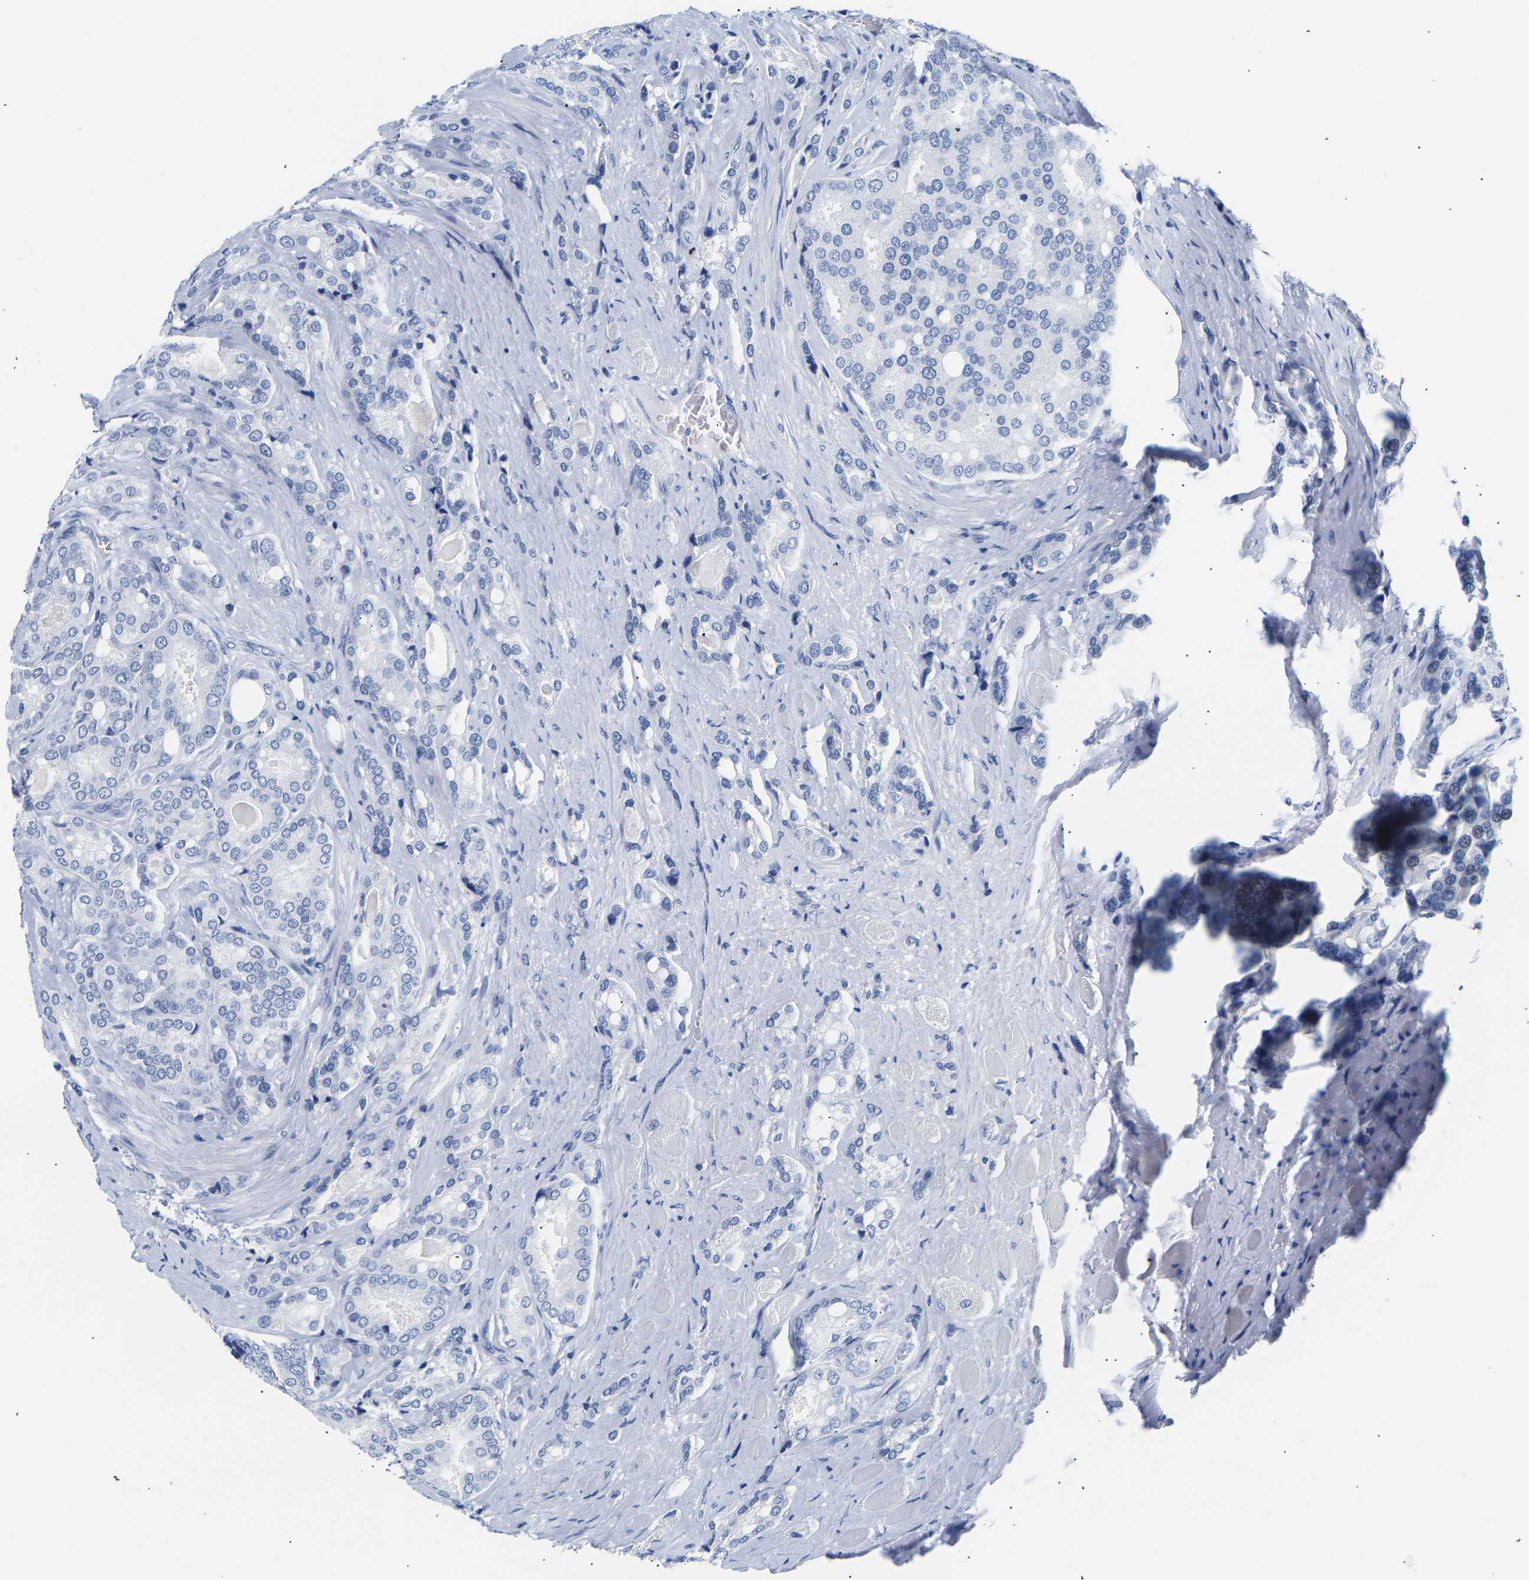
{"staining": {"intensity": "negative", "quantity": "none", "location": "none"}, "tissue": "prostate cancer", "cell_type": "Tumor cells", "image_type": "cancer", "snomed": [{"axis": "morphology", "description": "Adenocarcinoma, High grade"}, {"axis": "topography", "description": "Prostate"}], "caption": "Tumor cells are negative for brown protein staining in prostate cancer.", "gene": "SPINK2", "patient": {"sex": "male", "age": 50}}